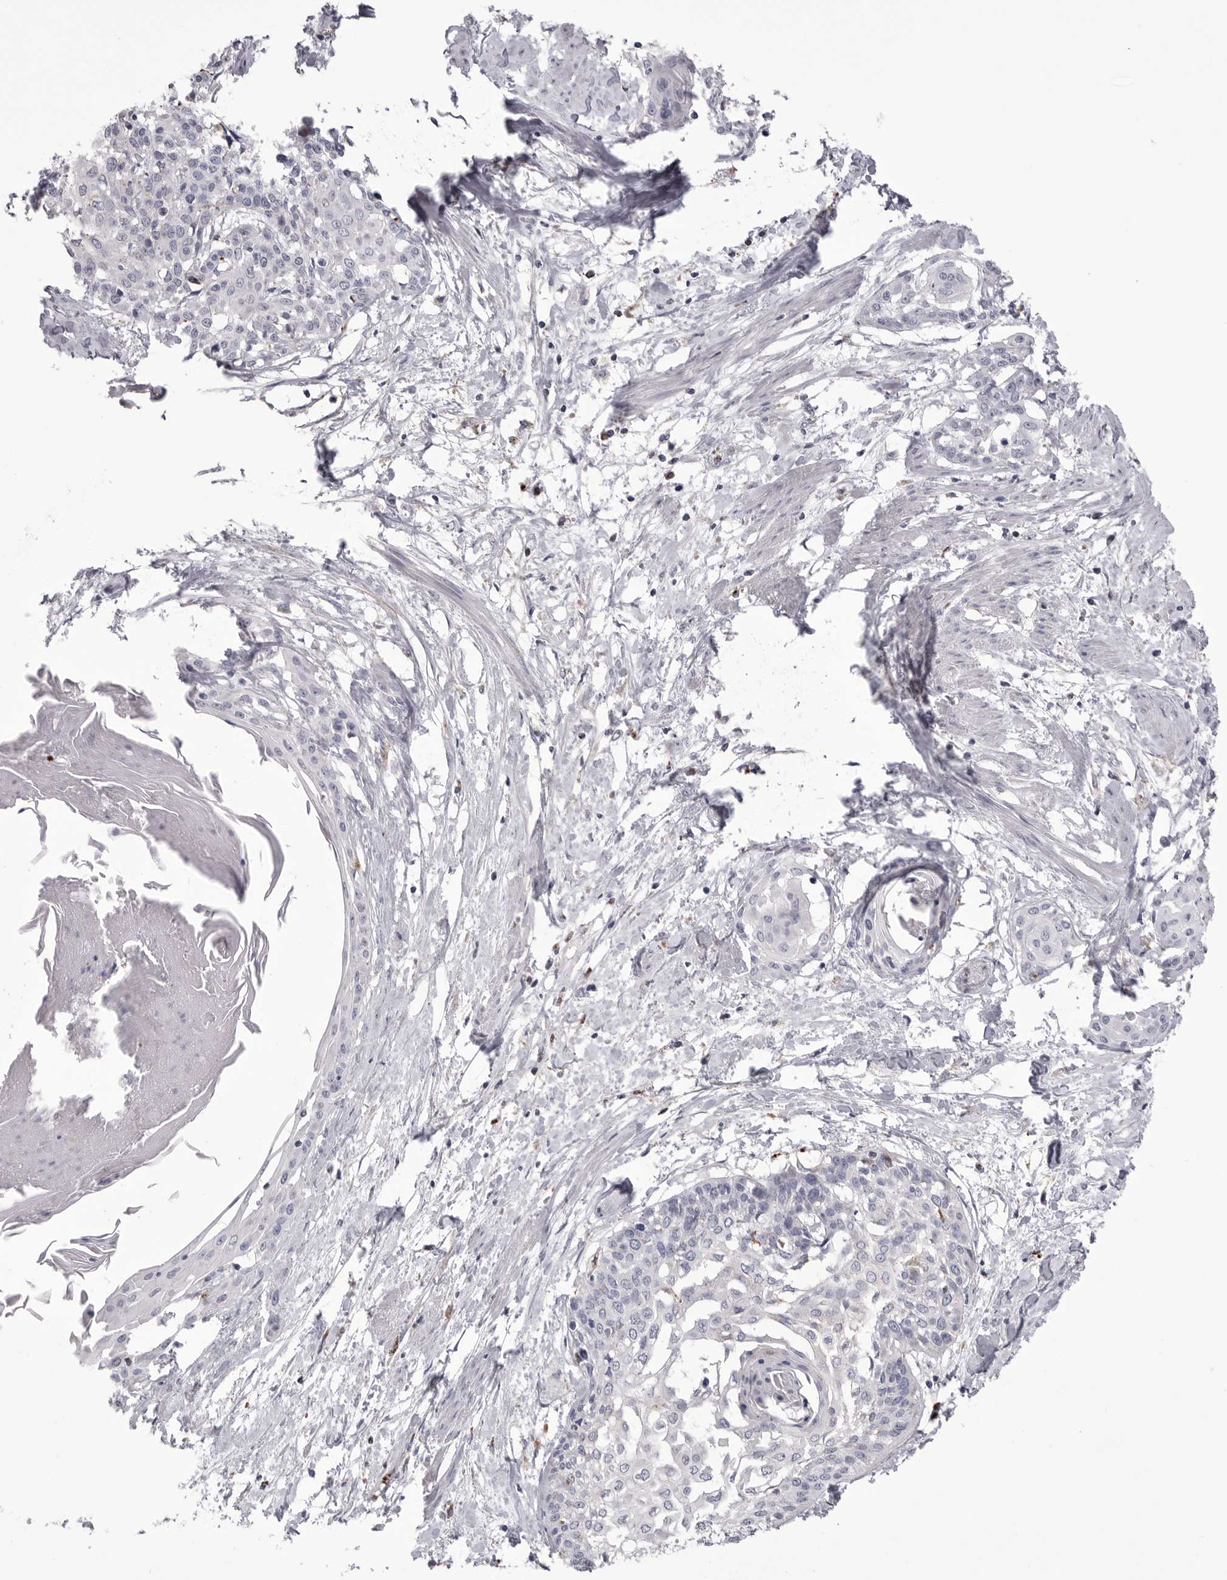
{"staining": {"intensity": "negative", "quantity": "none", "location": "none"}, "tissue": "cervical cancer", "cell_type": "Tumor cells", "image_type": "cancer", "snomed": [{"axis": "morphology", "description": "Squamous cell carcinoma, NOS"}, {"axis": "topography", "description": "Cervix"}], "caption": "Squamous cell carcinoma (cervical) was stained to show a protein in brown. There is no significant positivity in tumor cells.", "gene": "PSPN", "patient": {"sex": "female", "age": 57}}